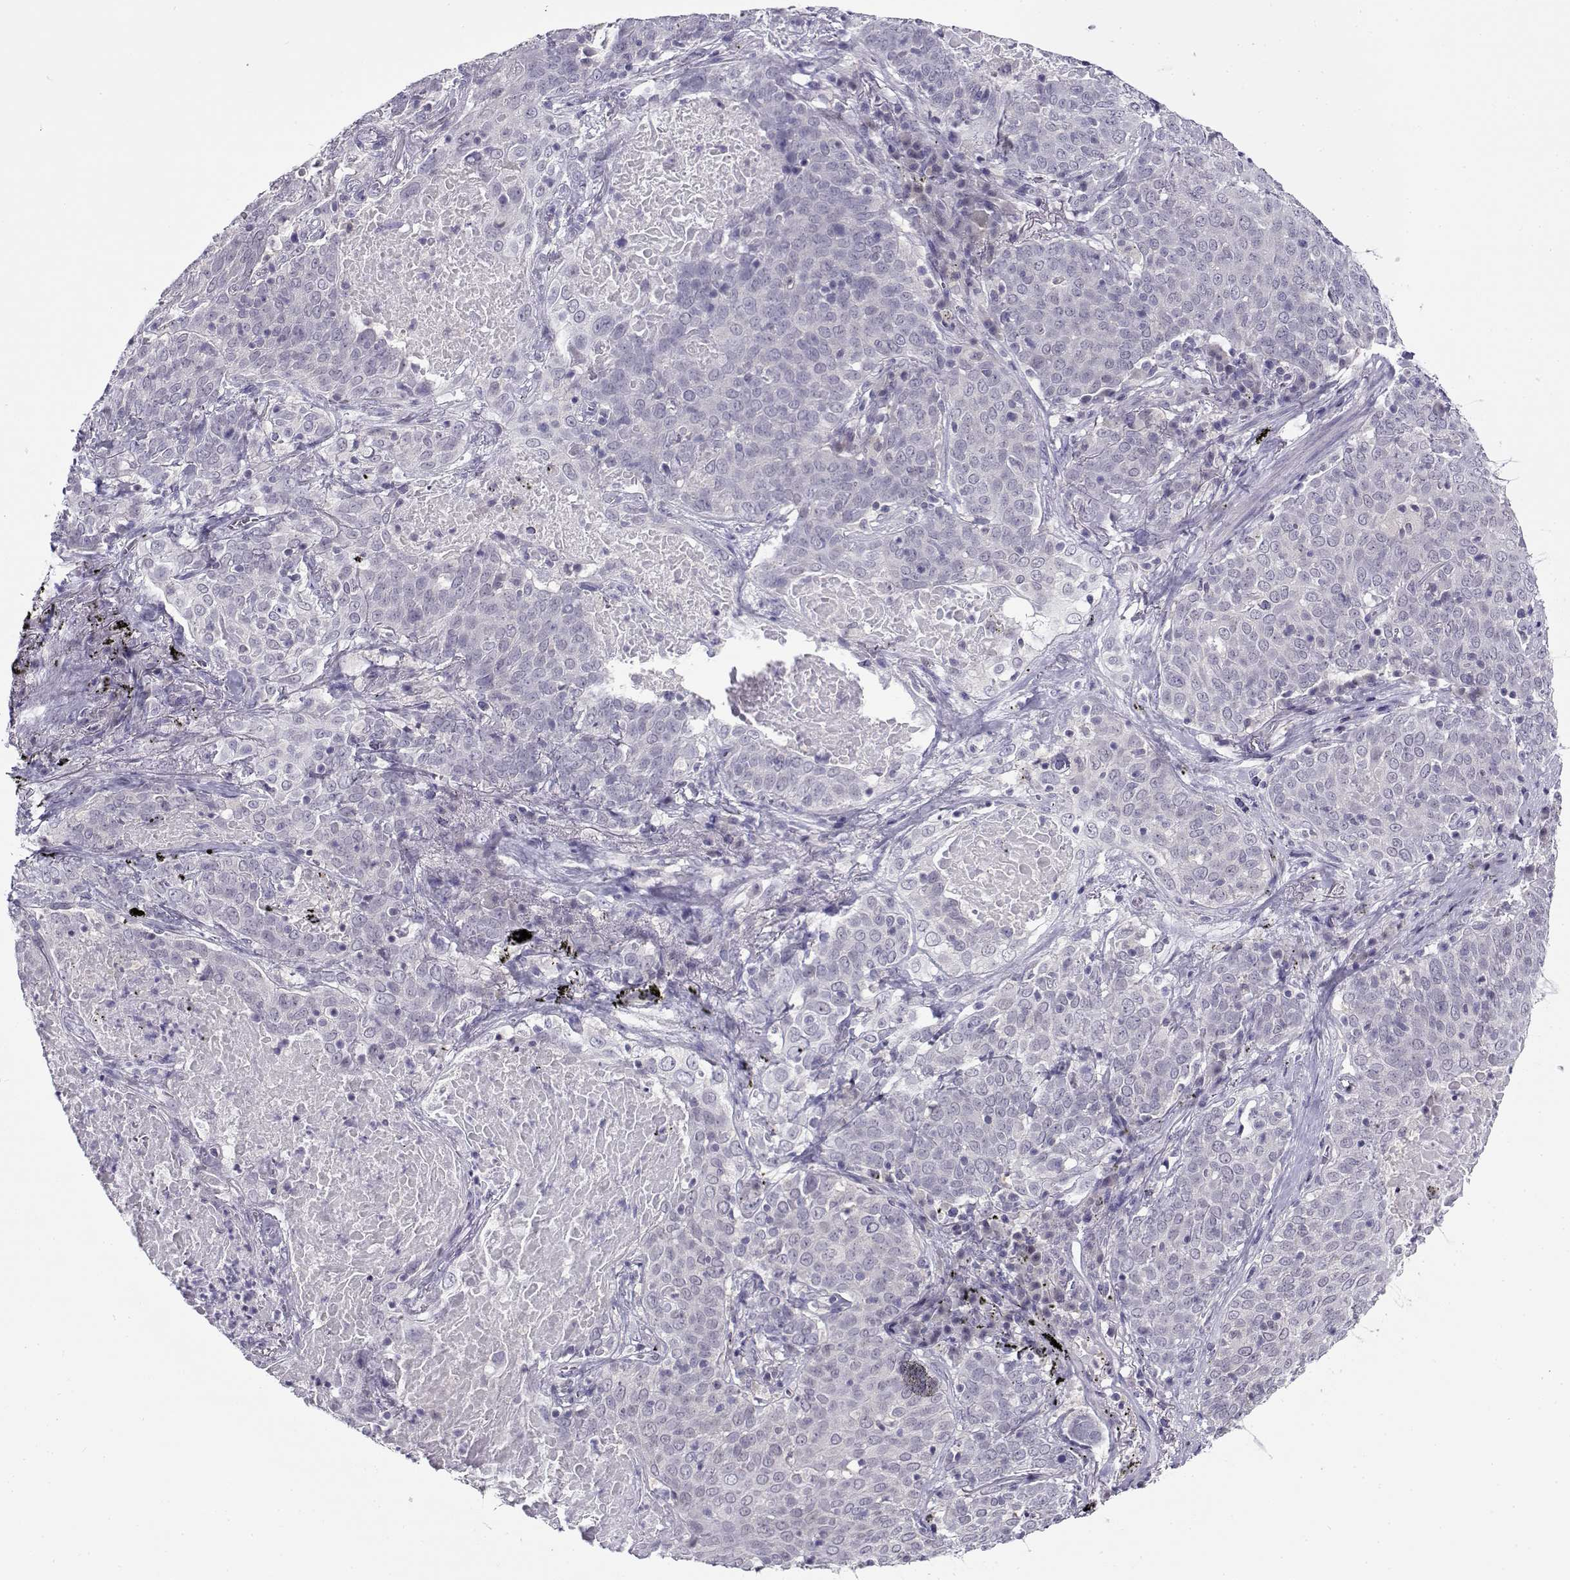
{"staining": {"intensity": "negative", "quantity": "none", "location": "none"}, "tissue": "lung cancer", "cell_type": "Tumor cells", "image_type": "cancer", "snomed": [{"axis": "morphology", "description": "Squamous cell carcinoma, NOS"}, {"axis": "topography", "description": "Lung"}], "caption": "Histopathology image shows no protein staining in tumor cells of lung cancer (squamous cell carcinoma) tissue.", "gene": "FEZF1", "patient": {"sex": "male", "age": 82}}